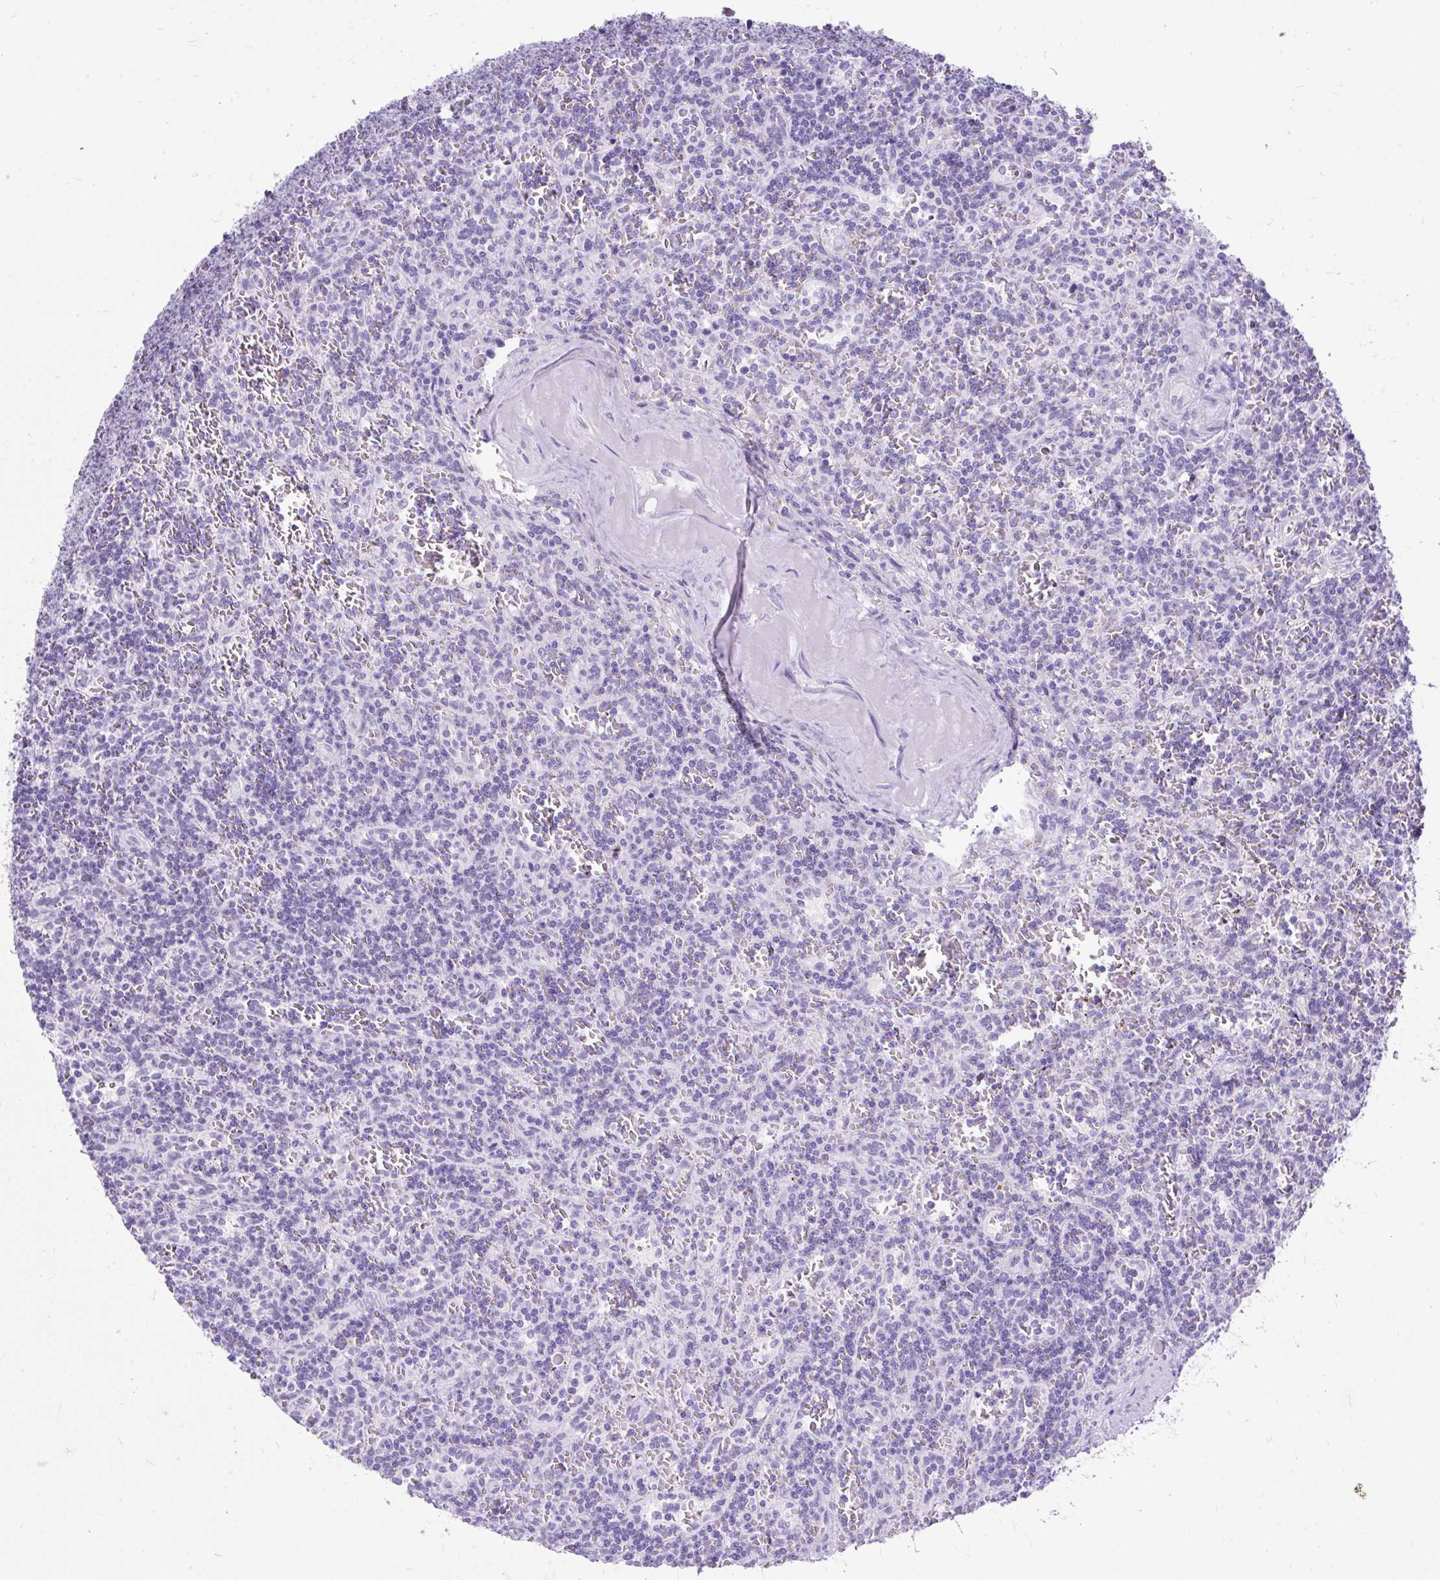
{"staining": {"intensity": "negative", "quantity": "none", "location": "none"}, "tissue": "lymphoma", "cell_type": "Tumor cells", "image_type": "cancer", "snomed": [{"axis": "morphology", "description": "Malignant lymphoma, non-Hodgkin's type, Low grade"}, {"axis": "topography", "description": "Spleen"}], "caption": "Immunohistochemical staining of human malignant lymphoma, non-Hodgkin's type (low-grade) reveals no significant expression in tumor cells. (IHC, brightfield microscopy, high magnification).", "gene": "SCGB1A1", "patient": {"sex": "male", "age": 73}}